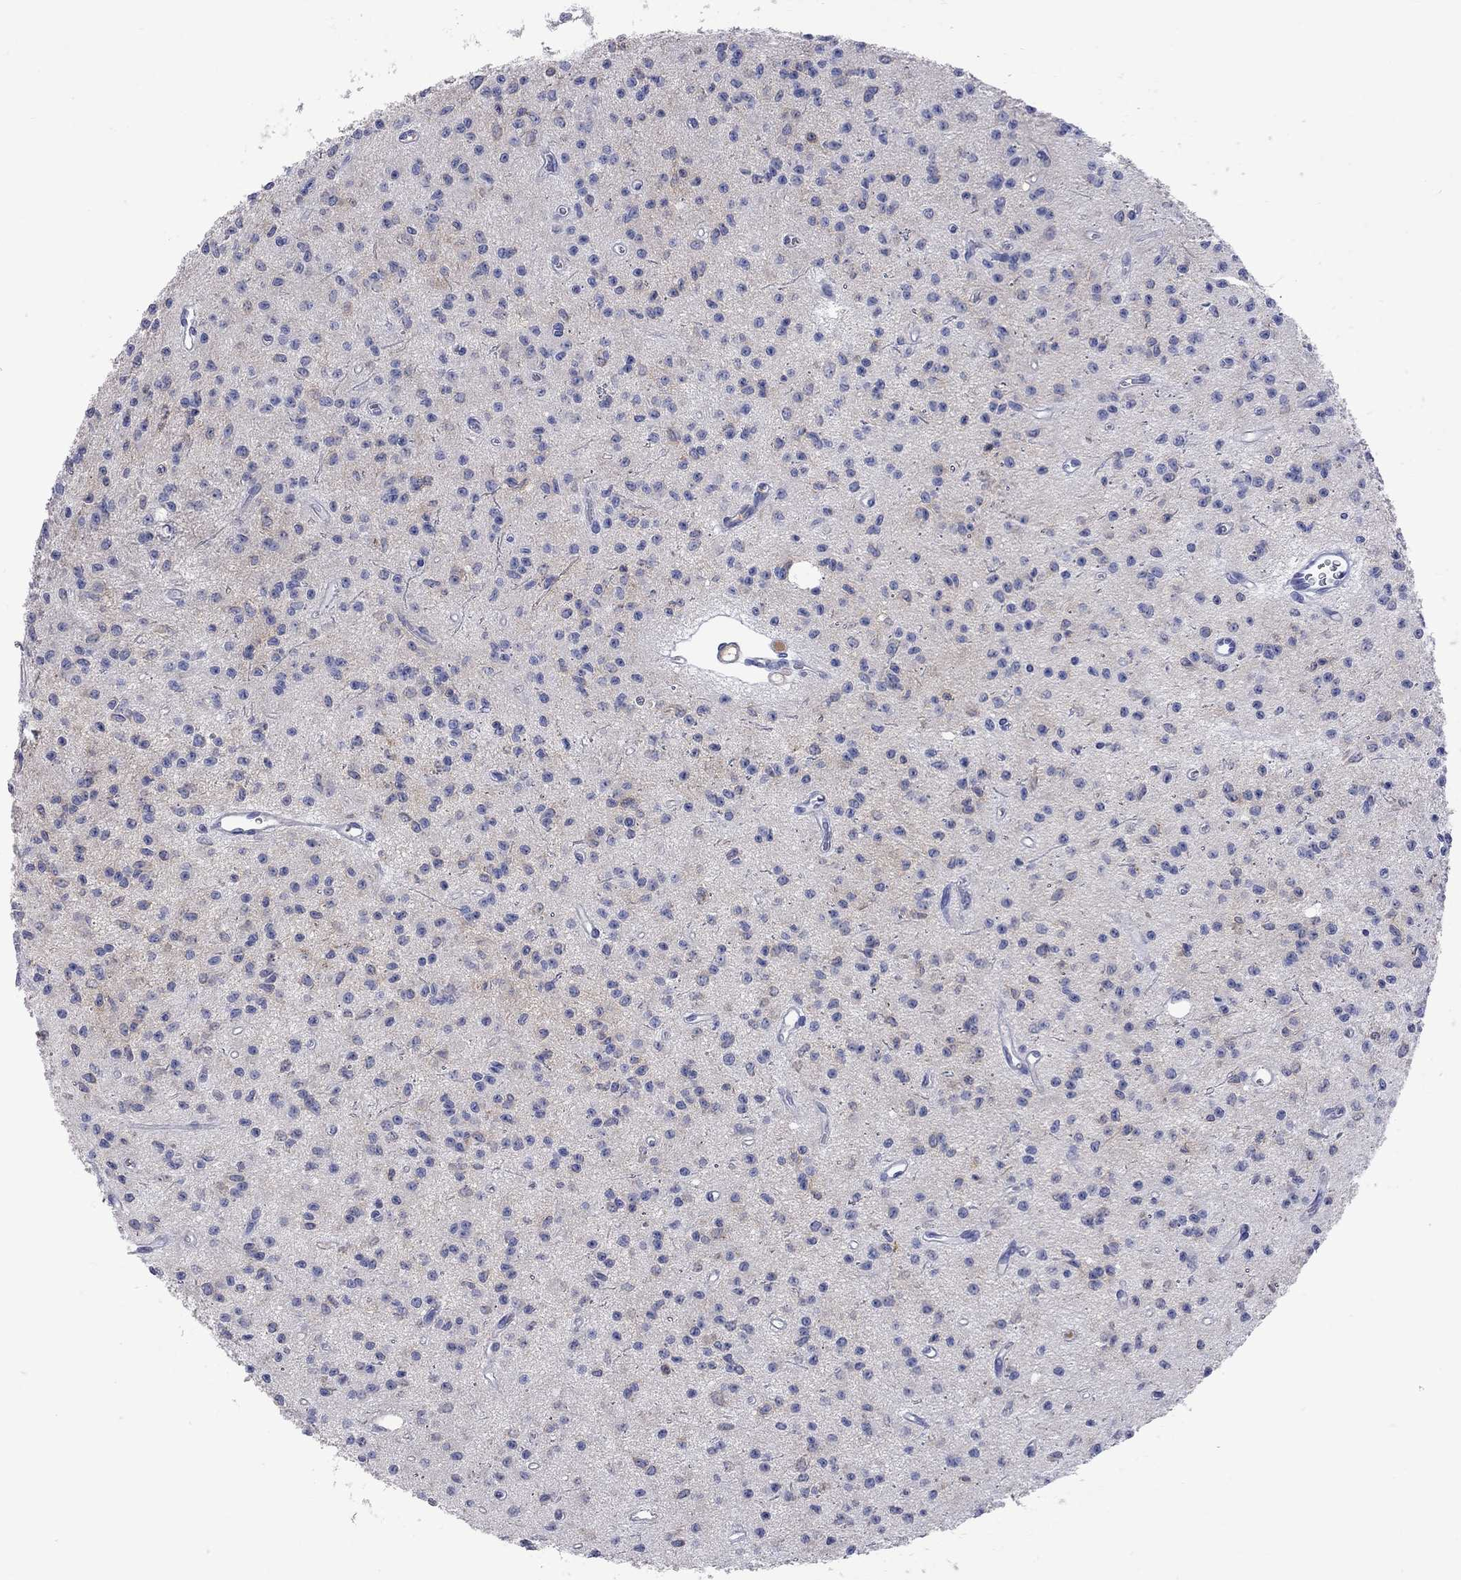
{"staining": {"intensity": "negative", "quantity": "none", "location": "none"}, "tissue": "glioma", "cell_type": "Tumor cells", "image_type": "cancer", "snomed": [{"axis": "morphology", "description": "Glioma, malignant, Low grade"}, {"axis": "topography", "description": "Brain"}], "caption": "Immunohistochemical staining of glioma exhibits no significant expression in tumor cells.", "gene": "KCND2", "patient": {"sex": "female", "age": 45}}